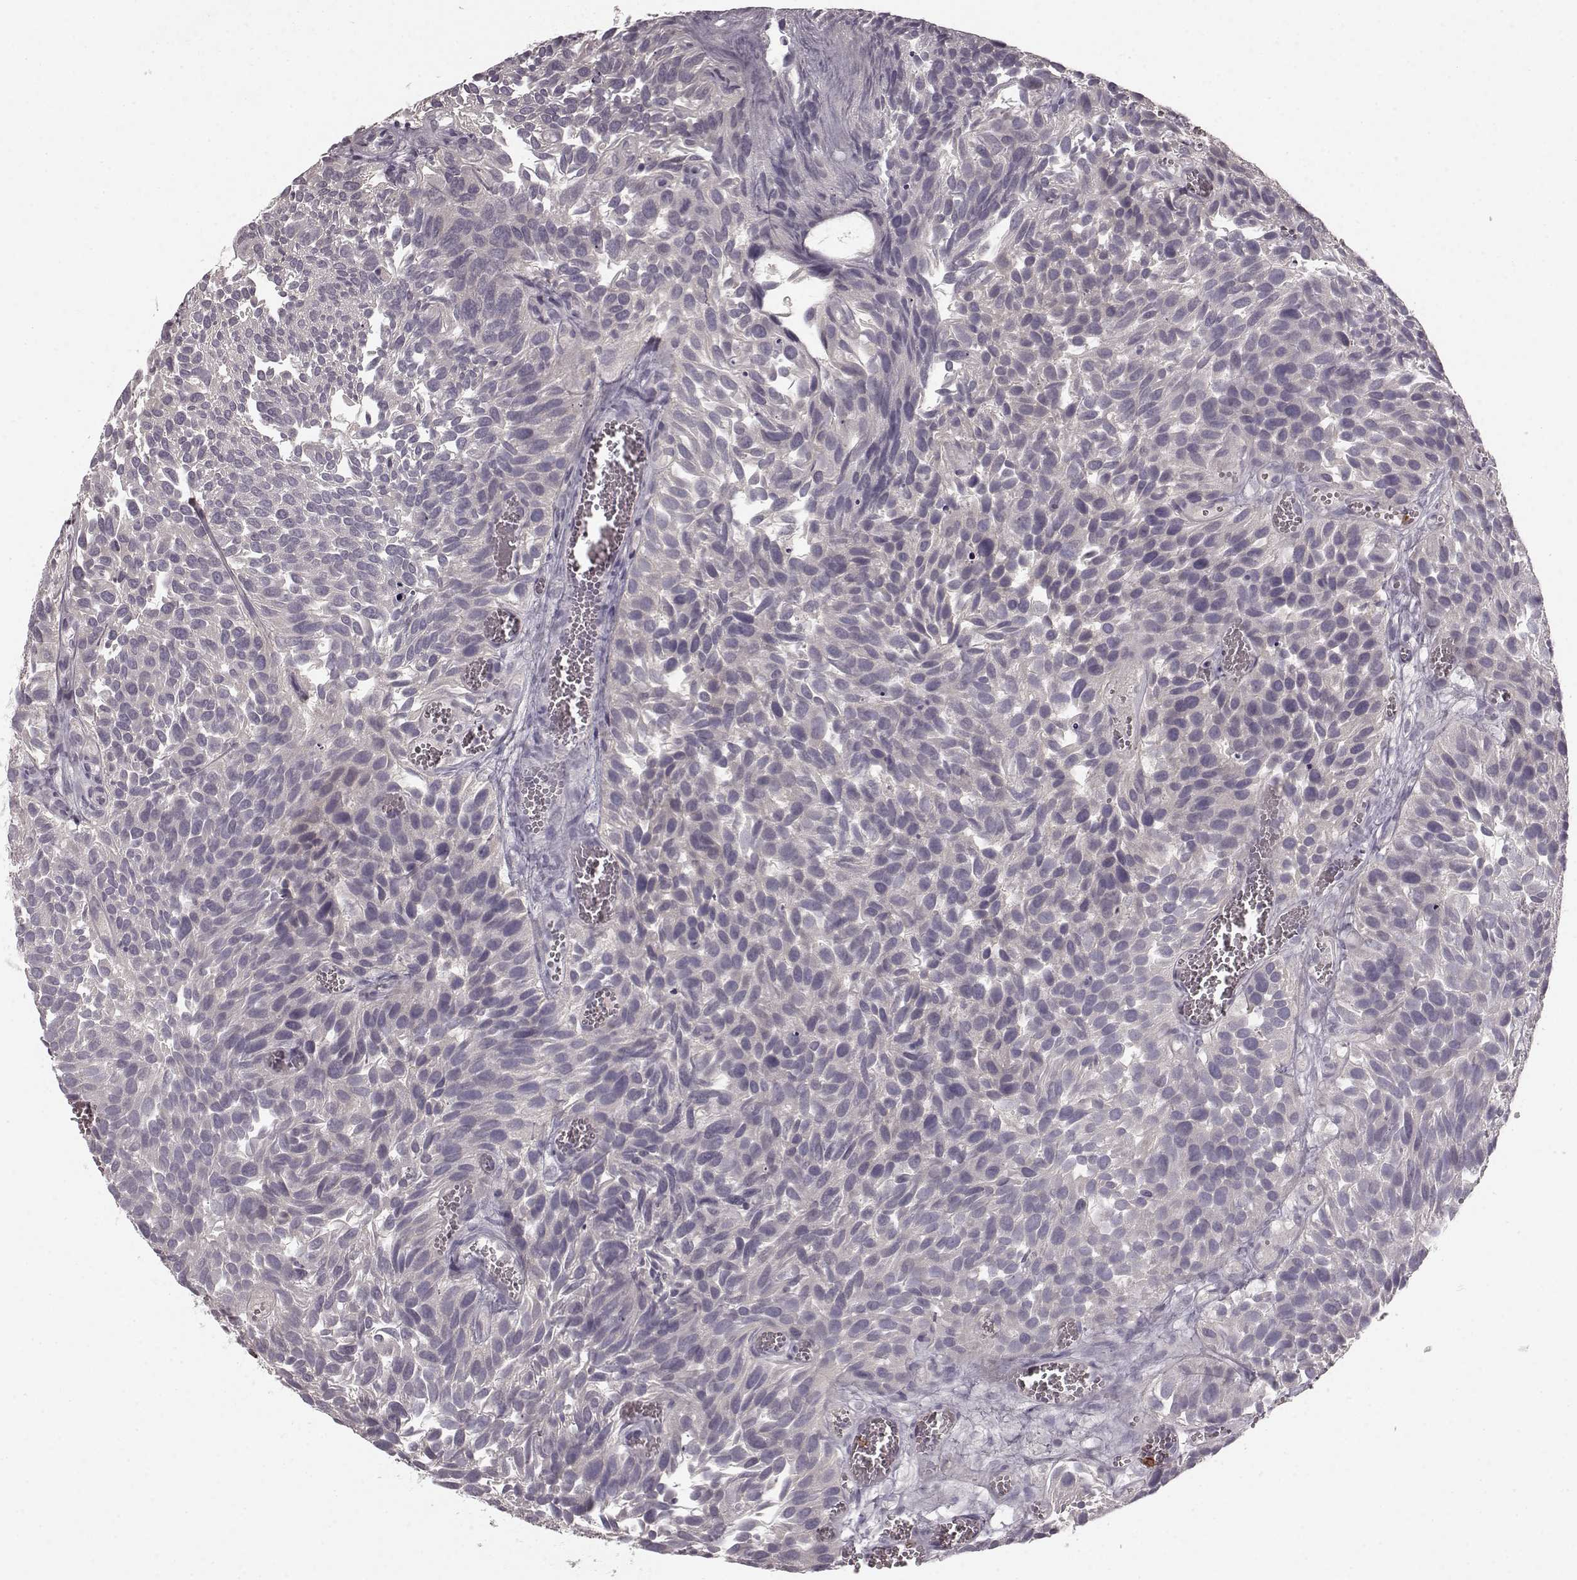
{"staining": {"intensity": "negative", "quantity": "none", "location": "none"}, "tissue": "urothelial cancer", "cell_type": "Tumor cells", "image_type": "cancer", "snomed": [{"axis": "morphology", "description": "Urothelial carcinoma, Low grade"}, {"axis": "topography", "description": "Urinary bladder"}], "caption": "This is an immunohistochemistry photomicrograph of human urothelial cancer. There is no staining in tumor cells.", "gene": "CHIT1", "patient": {"sex": "female", "age": 69}}